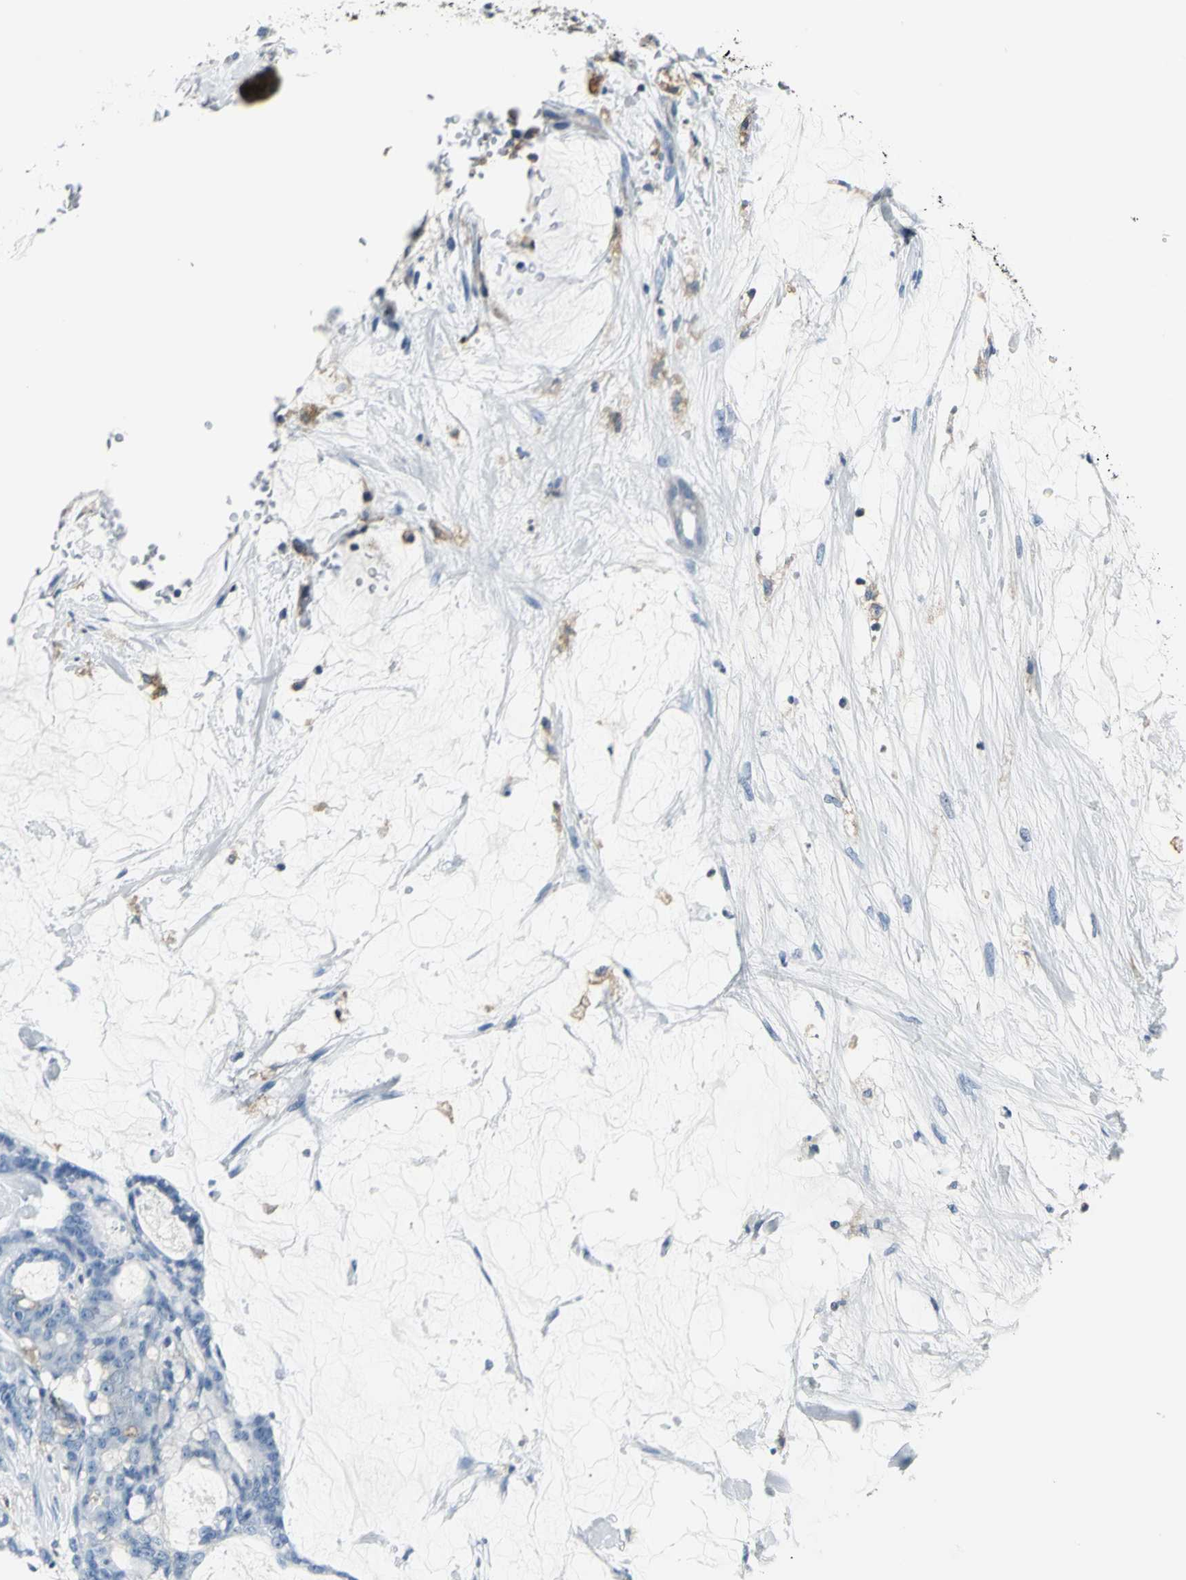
{"staining": {"intensity": "weak", "quantity": "<25%", "location": "cytoplasmic/membranous"}, "tissue": "pancreatic cancer", "cell_type": "Tumor cells", "image_type": "cancer", "snomed": [{"axis": "morphology", "description": "Adenocarcinoma, NOS"}, {"axis": "topography", "description": "Pancreas"}], "caption": "High magnification brightfield microscopy of pancreatic cancer (adenocarcinoma) stained with DAB (3,3'-diaminobenzidine) (brown) and counterstained with hematoxylin (blue): tumor cells show no significant staining.", "gene": "IQGAP2", "patient": {"sex": "female", "age": 73}}